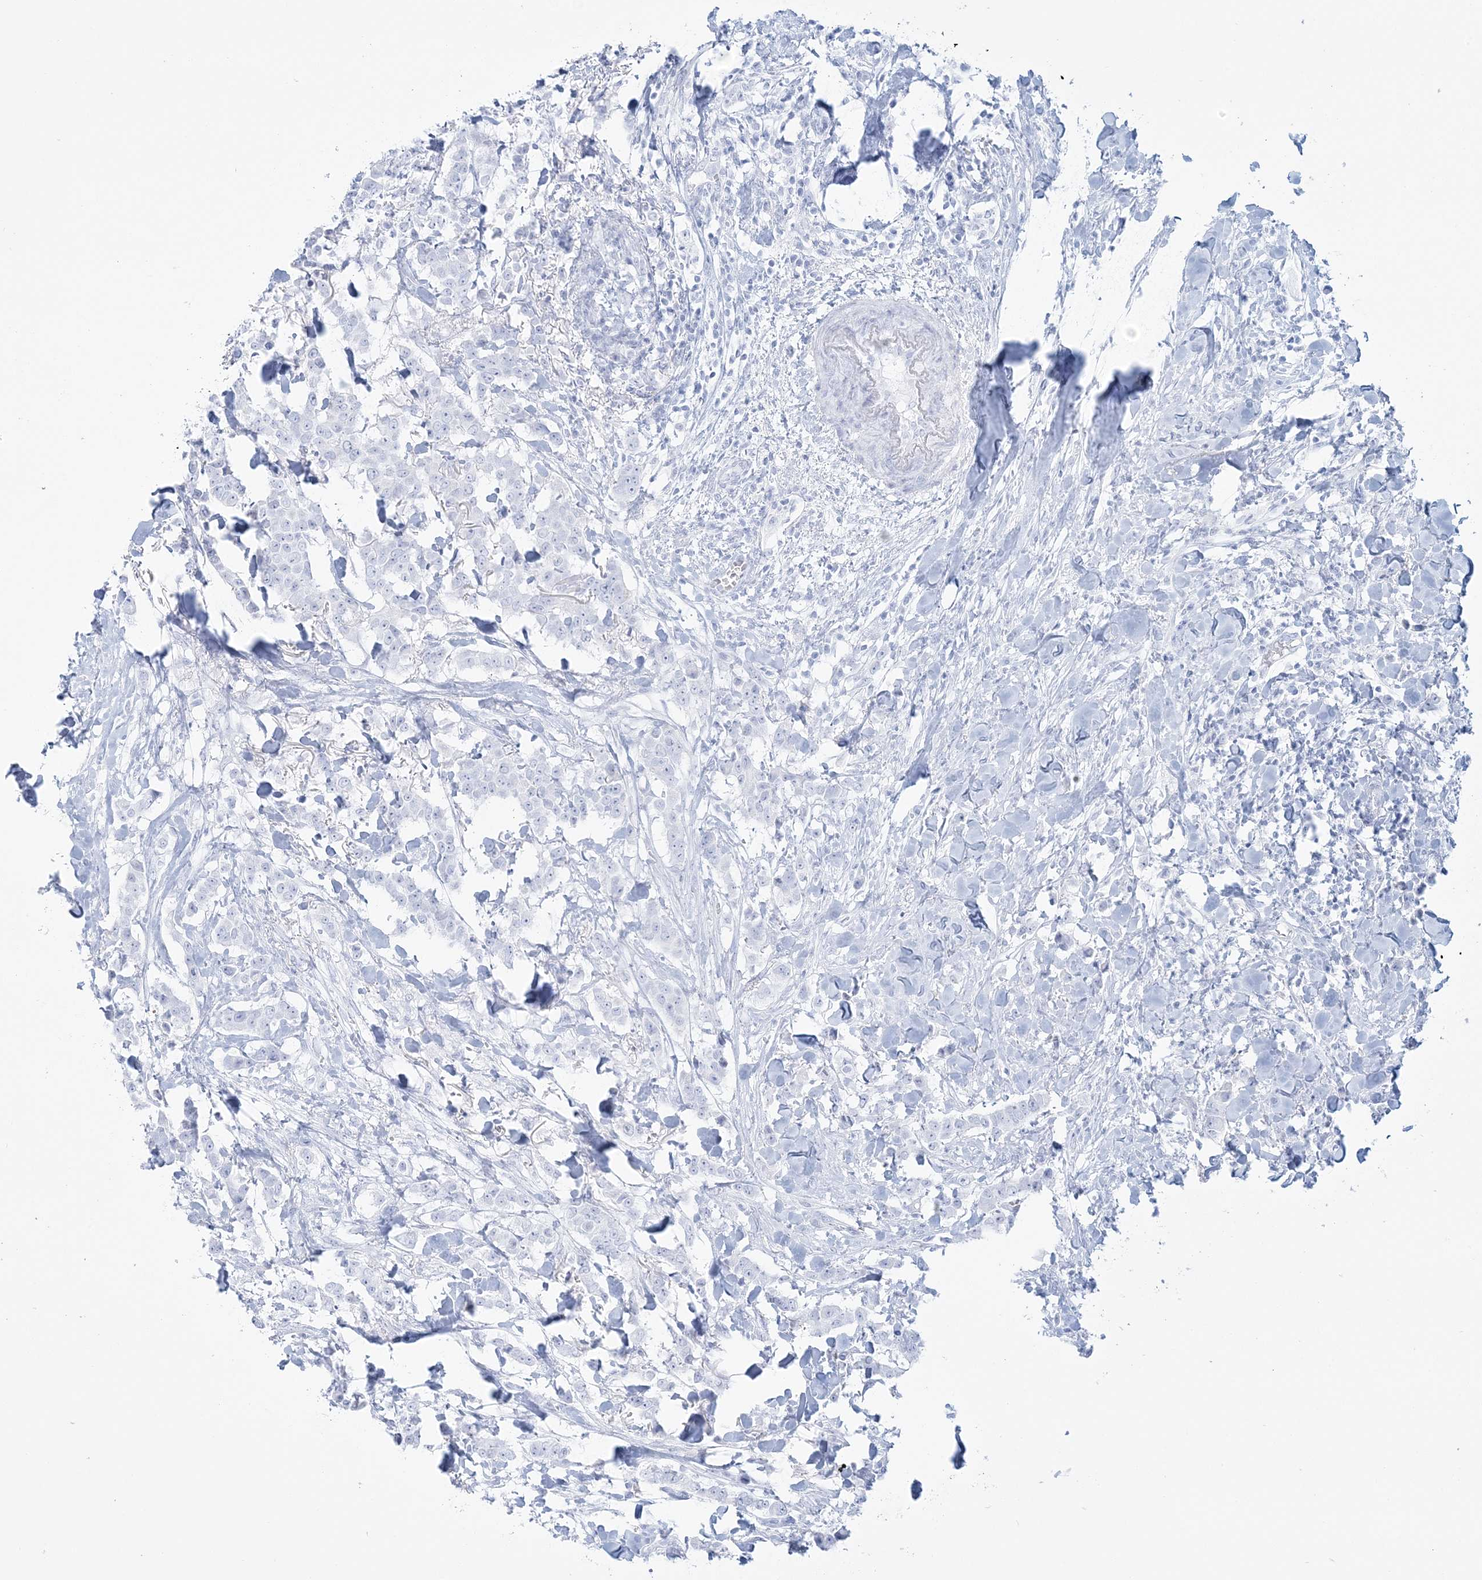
{"staining": {"intensity": "negative", "quantity": "none", "location": "none"}, "tissue": "breast cancer", "cell_type": "Tumor cells", "image_type": "cancer", "snomed": [{"axis": "morphology", "description": "Duct carcinoma"}, {"axis": "topography", "description": "Breast"}], "caption": "A histopathology image of human breast cancer (intraductal carcinoma) is negative for staining in tumor cells.", "gene": "ADGB", "patient": {"sex": "female", "age": 40}}